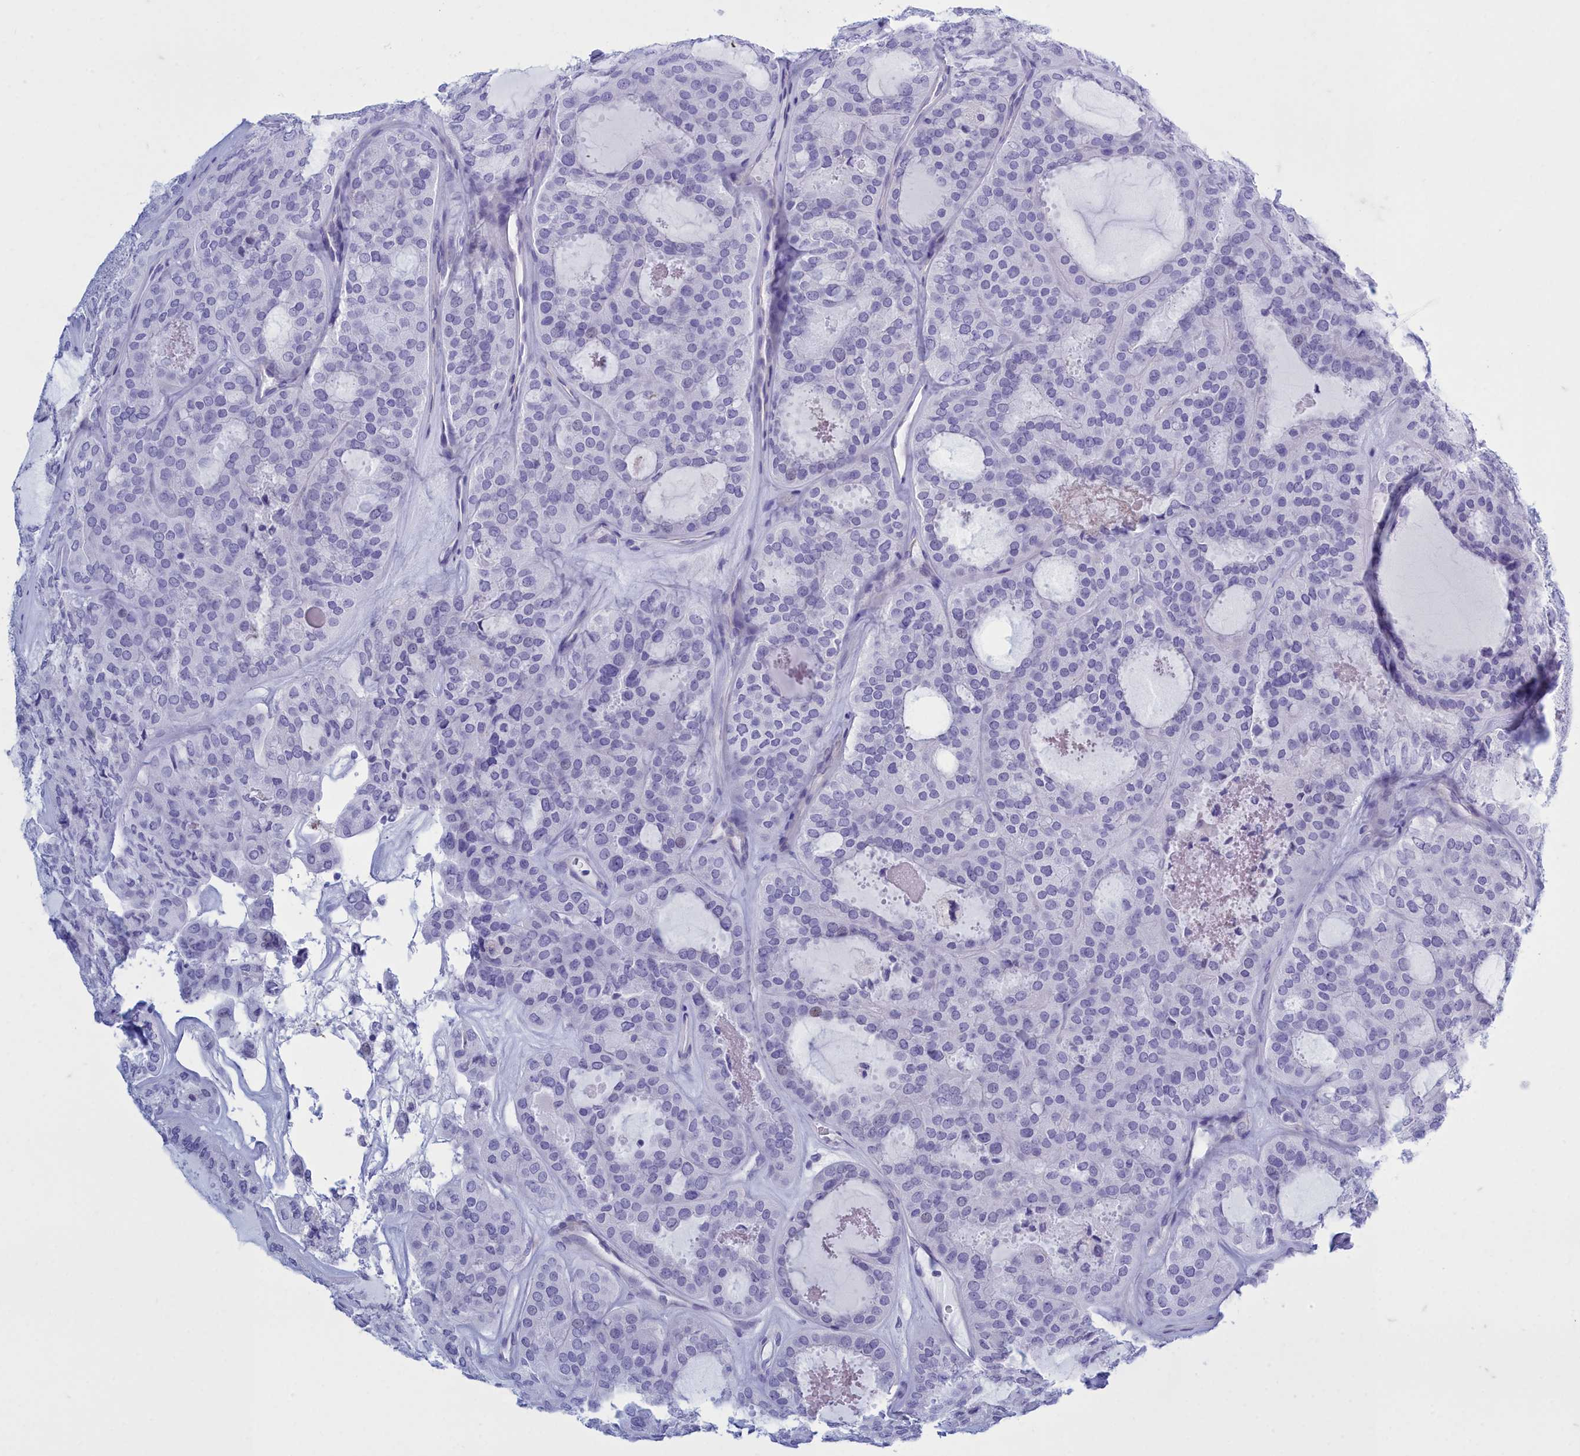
{"staining": {"intensity": "negative", "quantity": "none", "location": "none"}, "tissue": "thyroid cancer", "cell_type": "Tumor cells", "image_type": "cancer", "snomed": [{"axis": "morphology", "description": "Follicular adenoma carcinoma, NOS"}, {"axis": "topography", "description": "Thyroid gland"}], "caption": "Tumor cells are negative for protein expression in human thyroid cancer (follicular adenoma carcinoma).", "gene": "TMEM97", "patient": {"sex": "male", "age": 75}}